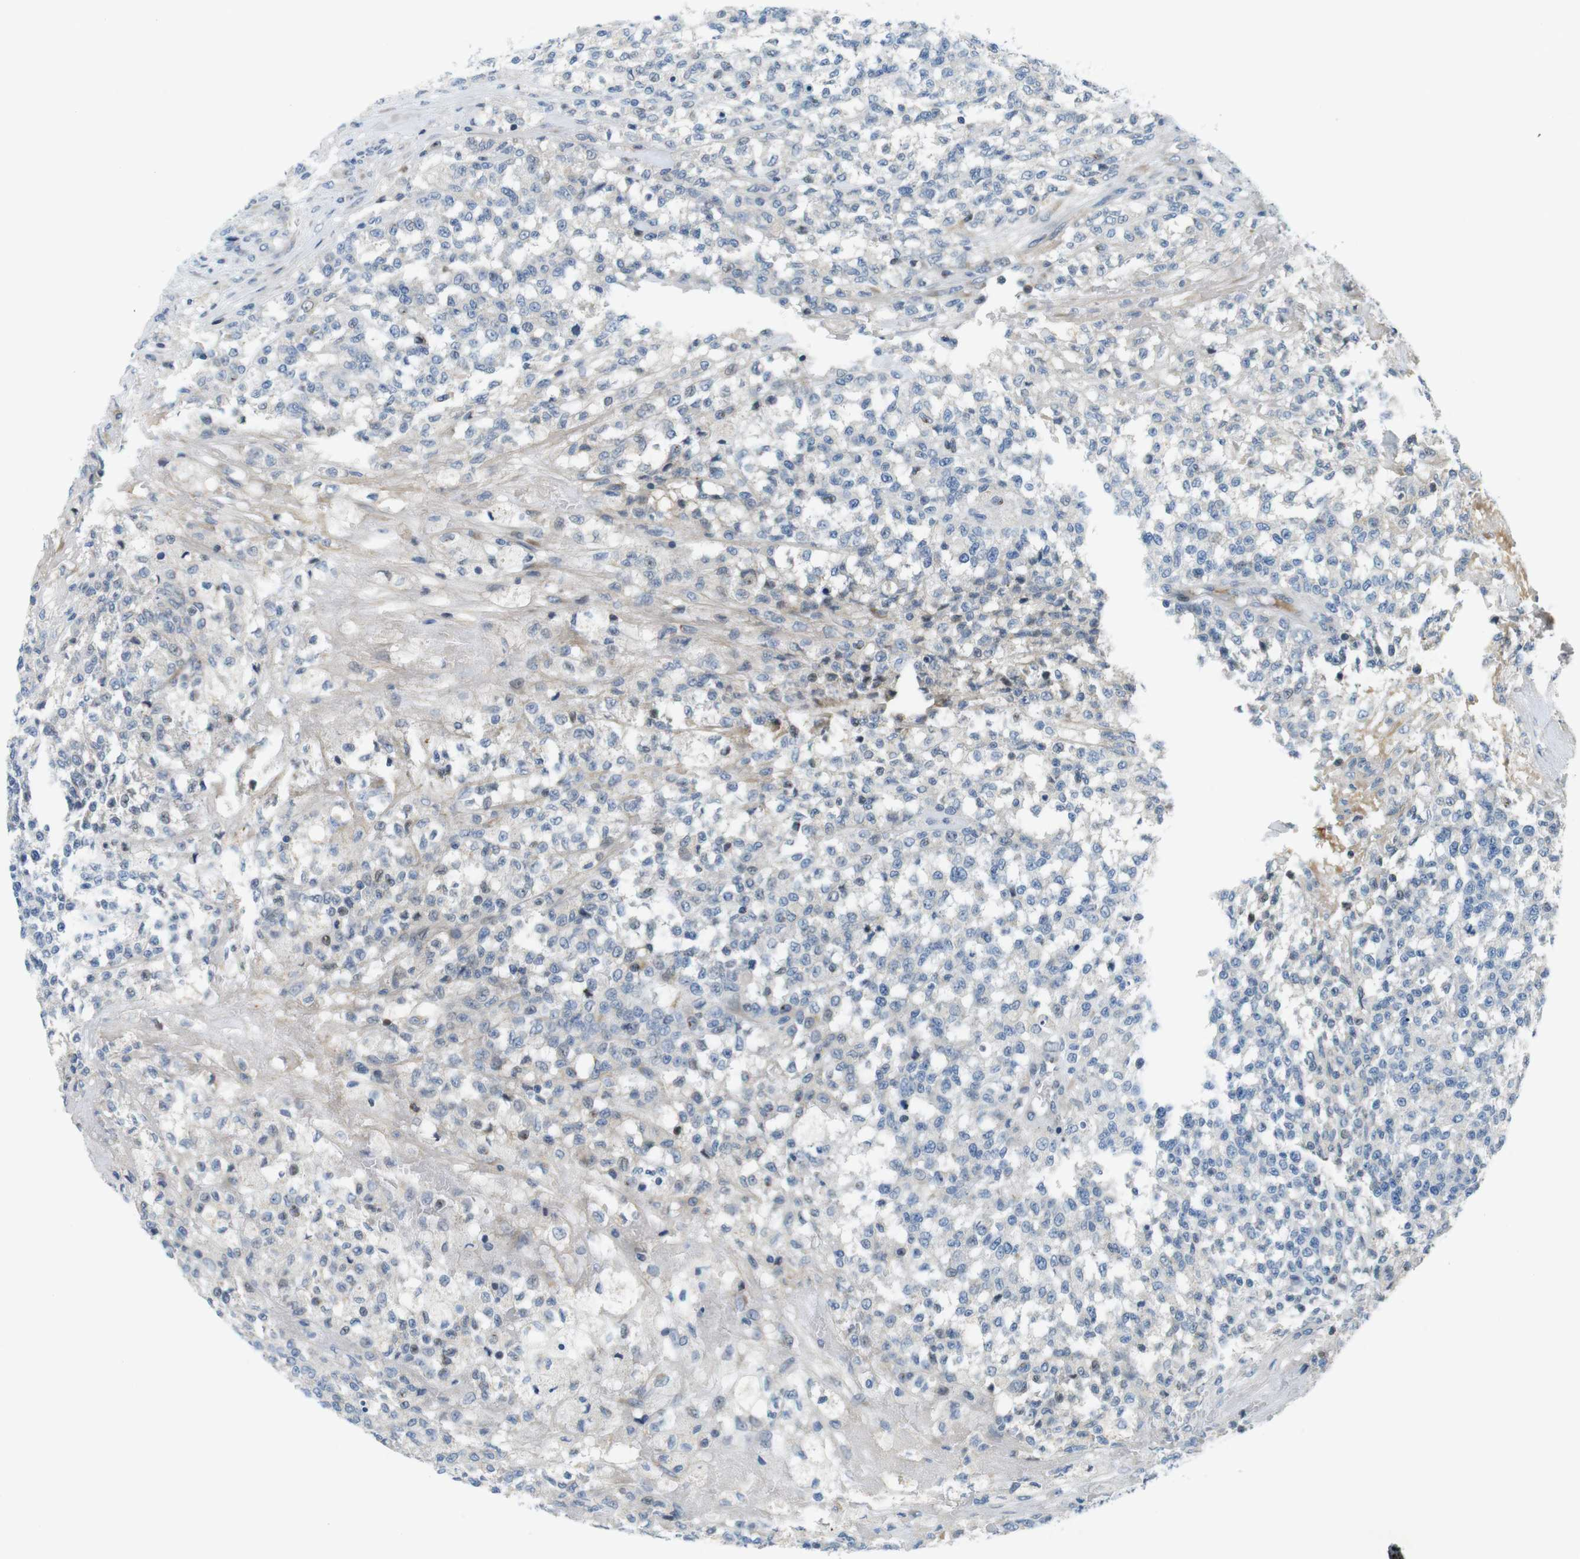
{"staining": {"intensity": "negative", "quantity": "none", "location": "none"}, "tissue": "testis cancer", "cell_type": "Tumor cells", "image_type": "cancer", "snomed": [{"axis": "morphology", "description": "Seminoma, NOS"}, {"axis": "topography", "description": "Testis"}], "caption": "The micrograph exhibits no staining of tumor cells in testis cancer.", "gene": "ZDHHC3", "patient": {"sex": "male", "age": 59}}